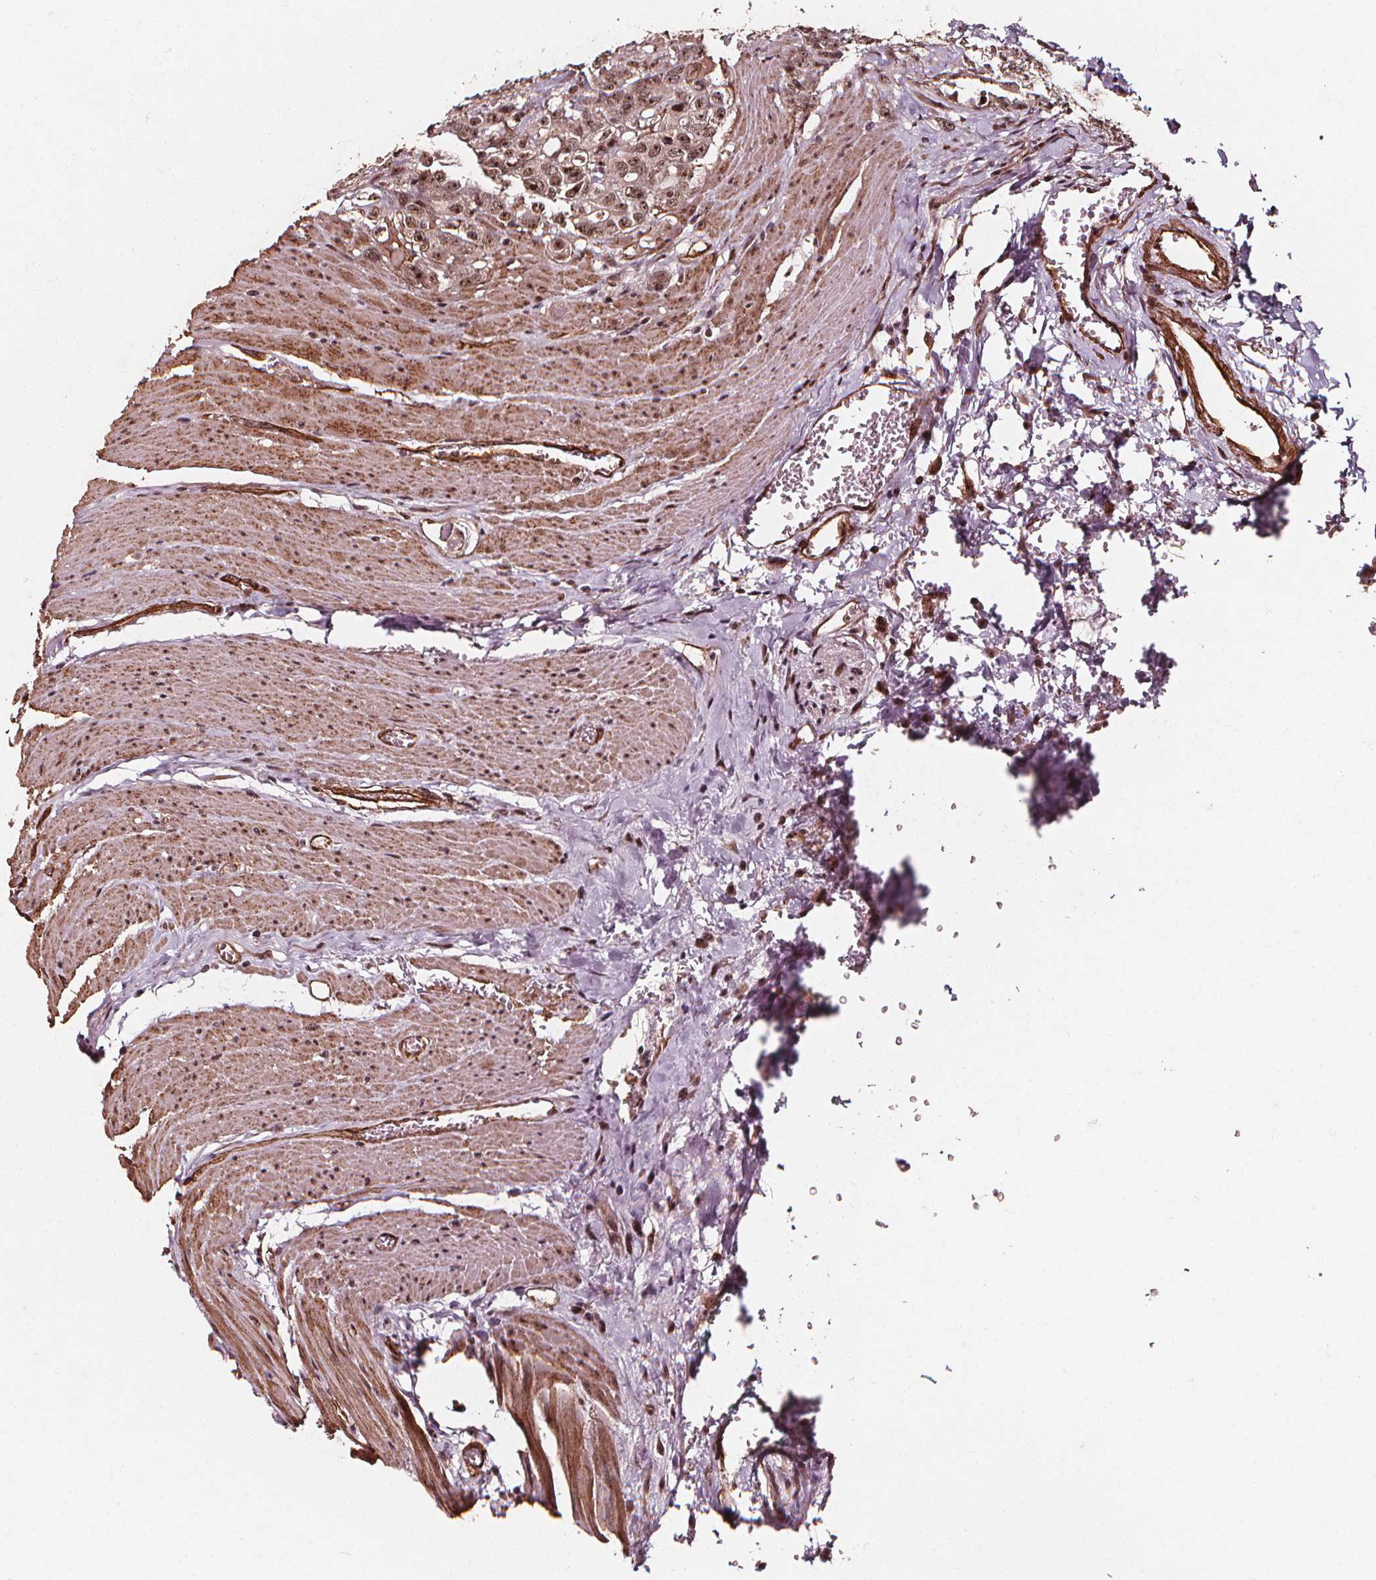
{"staining": {"intensity": "moderate", "quantity": ">75%", "location": "nuclear"}, "tissue": "colorectal cancer", "cell_type": "Tumor cells", "image_type": "cancer", "snomed": [{"axis": "morphology", "description": "Adenocarcinoma, NOS"}, {"axis": "topography", "description": "Rectum"}], "caption": "Protein analysis of adenocarcinoma (colorectal) tissue reveals moderate nuclear expression in about >75% of tumor cells.", "gene": "EXOSC9", "patient": {"sex": "female", "age": 62}}